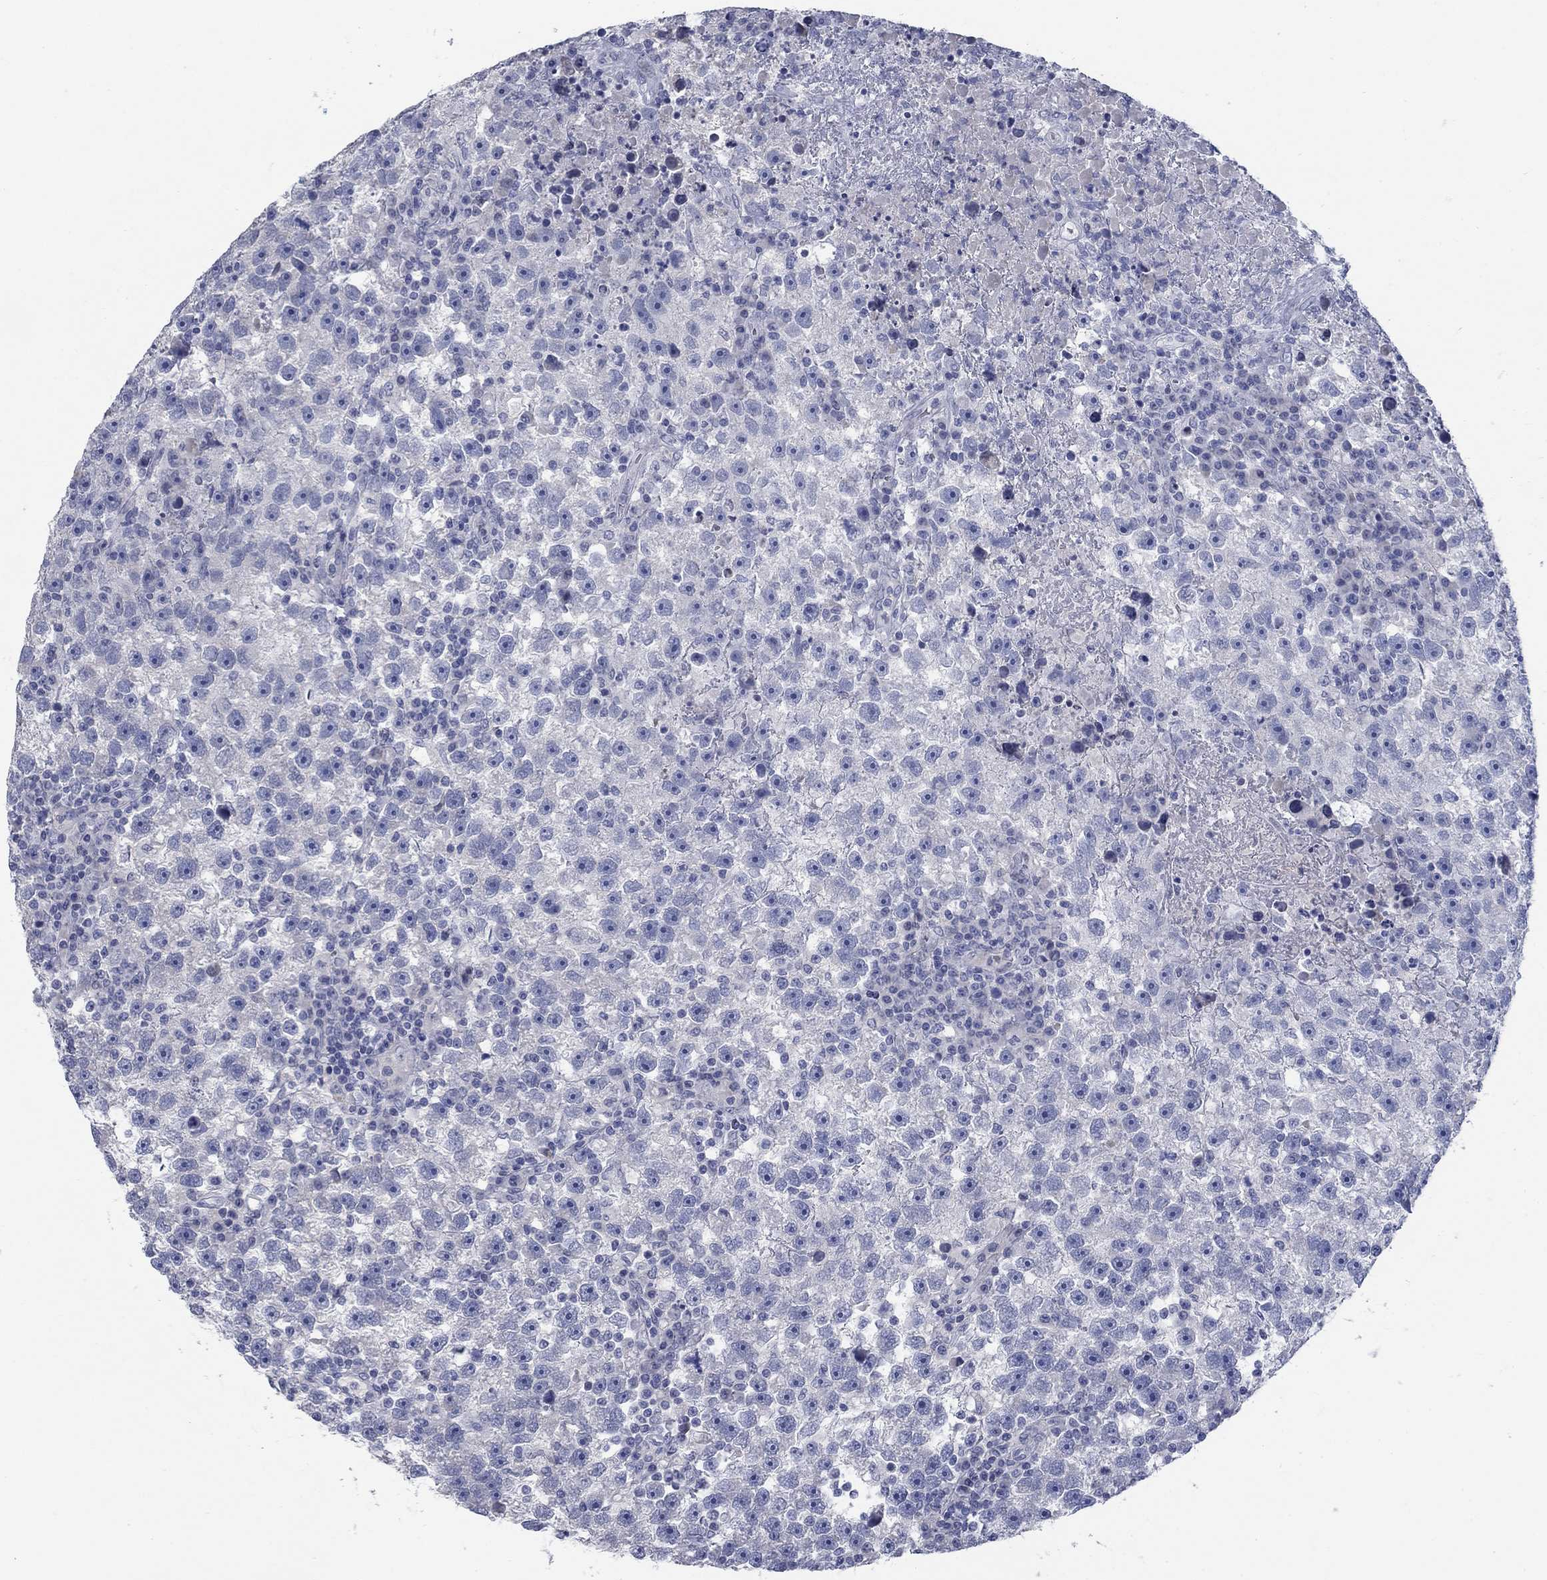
{"staining": {"intensity": "negative", "quantity": "none", "location": "none"}, "tissue": "testis cancer", "cell_type": "Tumor cells", "image_type": "cancer", "snomed": [{"axis": "morphology", "description": "Seminoma, NOS"}, {"axis": "topography", "description": "Testis"}], "caption": "Testis cancer was stained to show a protein in brown. There is no significant expression in tumor cells.", "gene": "DNER", "patient": {"sex": "male", "age": 47}}